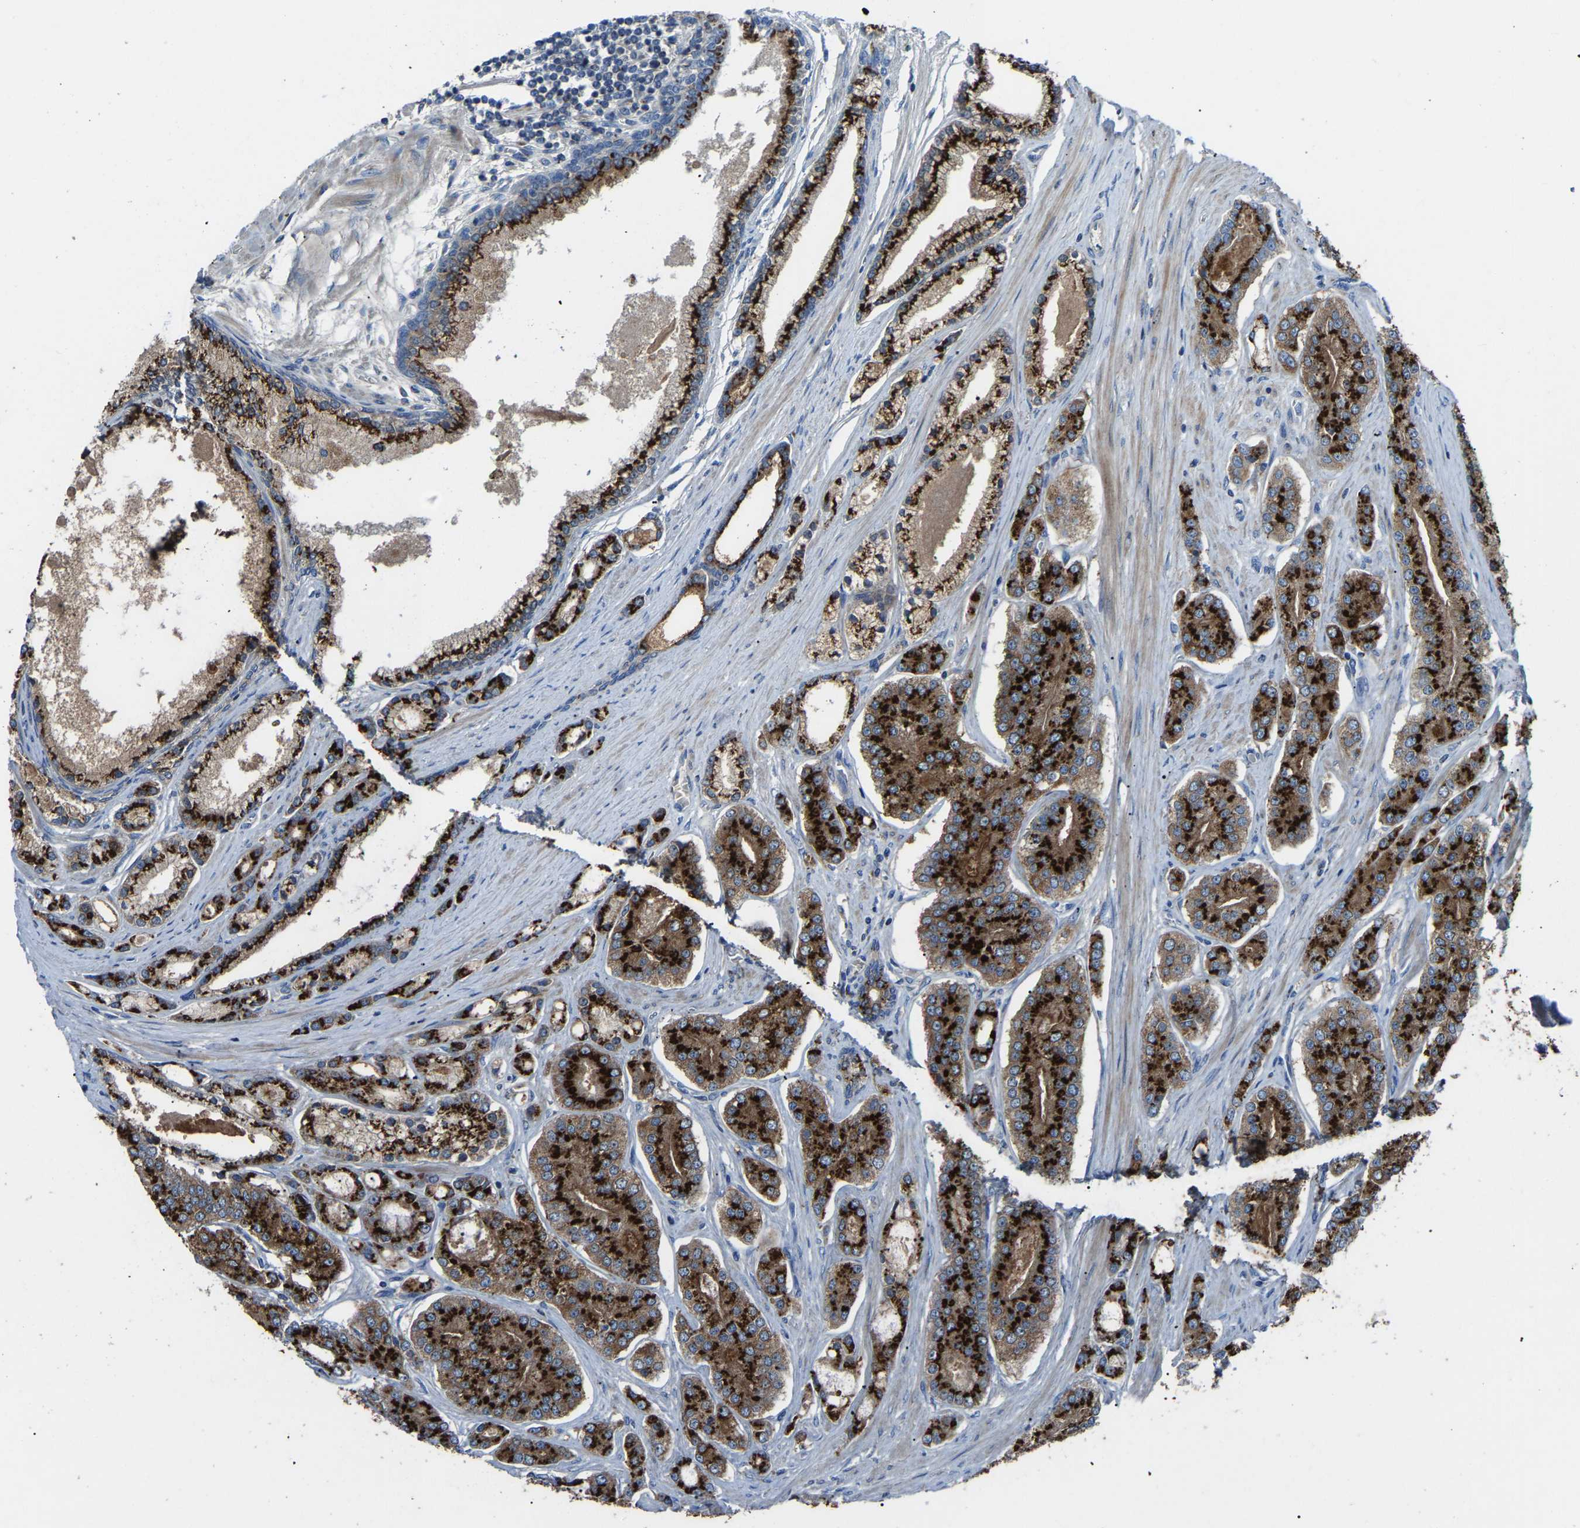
{"staining": {"intensity": "strong", "quantity": ">75%", "location": "cytoplasmic/membranous"}, "tissue": "prostate cancer", "cell_type": "Tumor cells", "image_type": "cancer", "snomed": [{"axis": "morphology", "description": "Adenocarcinoma, High grade"}, {"axis": "topography", "description": "Prostate"}], "caption": "Strong cytoplasmic/membranous staining is identified in approximately >75% of tumor cells in high-grade adenocarcinoma (prostate). The protein is shown in brown color, while the nuclei are stained blue.", "gene": "CANT1", "patient": {"sex": "male", "age": 71}}